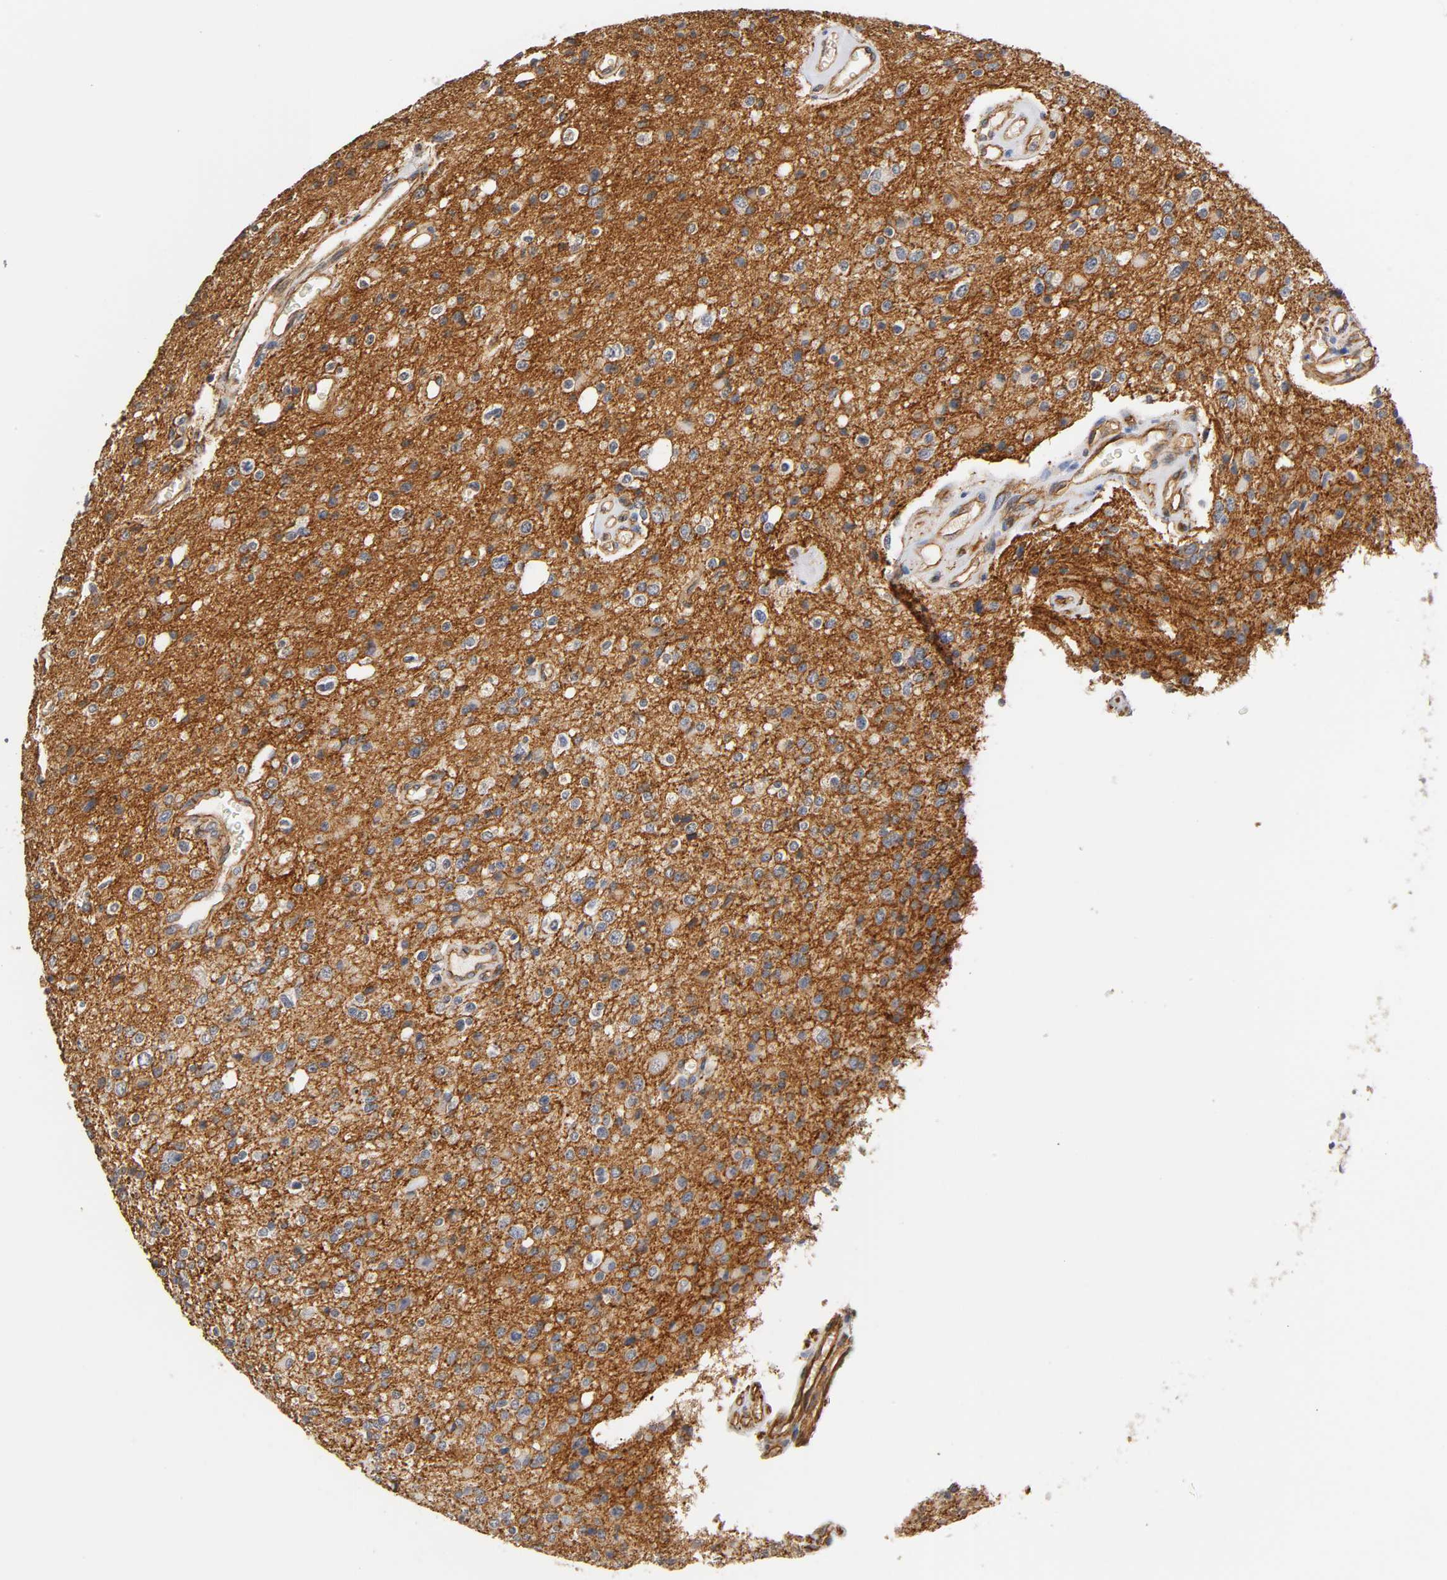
{"staining": {"intensity": "weak", "quantity": "25%-75%", "location": "cytoplasmic/membranous"}, "tissue": "glioma", "cell_type": "Tumor cells", "image_type": "cancer", "snomed": [{"axis": "morphology", "description": "Glioma, malignant, High grade"}, {"axis": "topography", "description": "Brain"}], "caption": "Immunohistochemistry (IHC) photomicrograph of high-grade glioma (malignant) stained for a protein (brown), which demonstrates low levels of weak cytoplasmic/membranous expression in about 25%-75% of tumor cells.", "gene": "SPTAN1", "patient": {"sex": "male", "age": 47}}